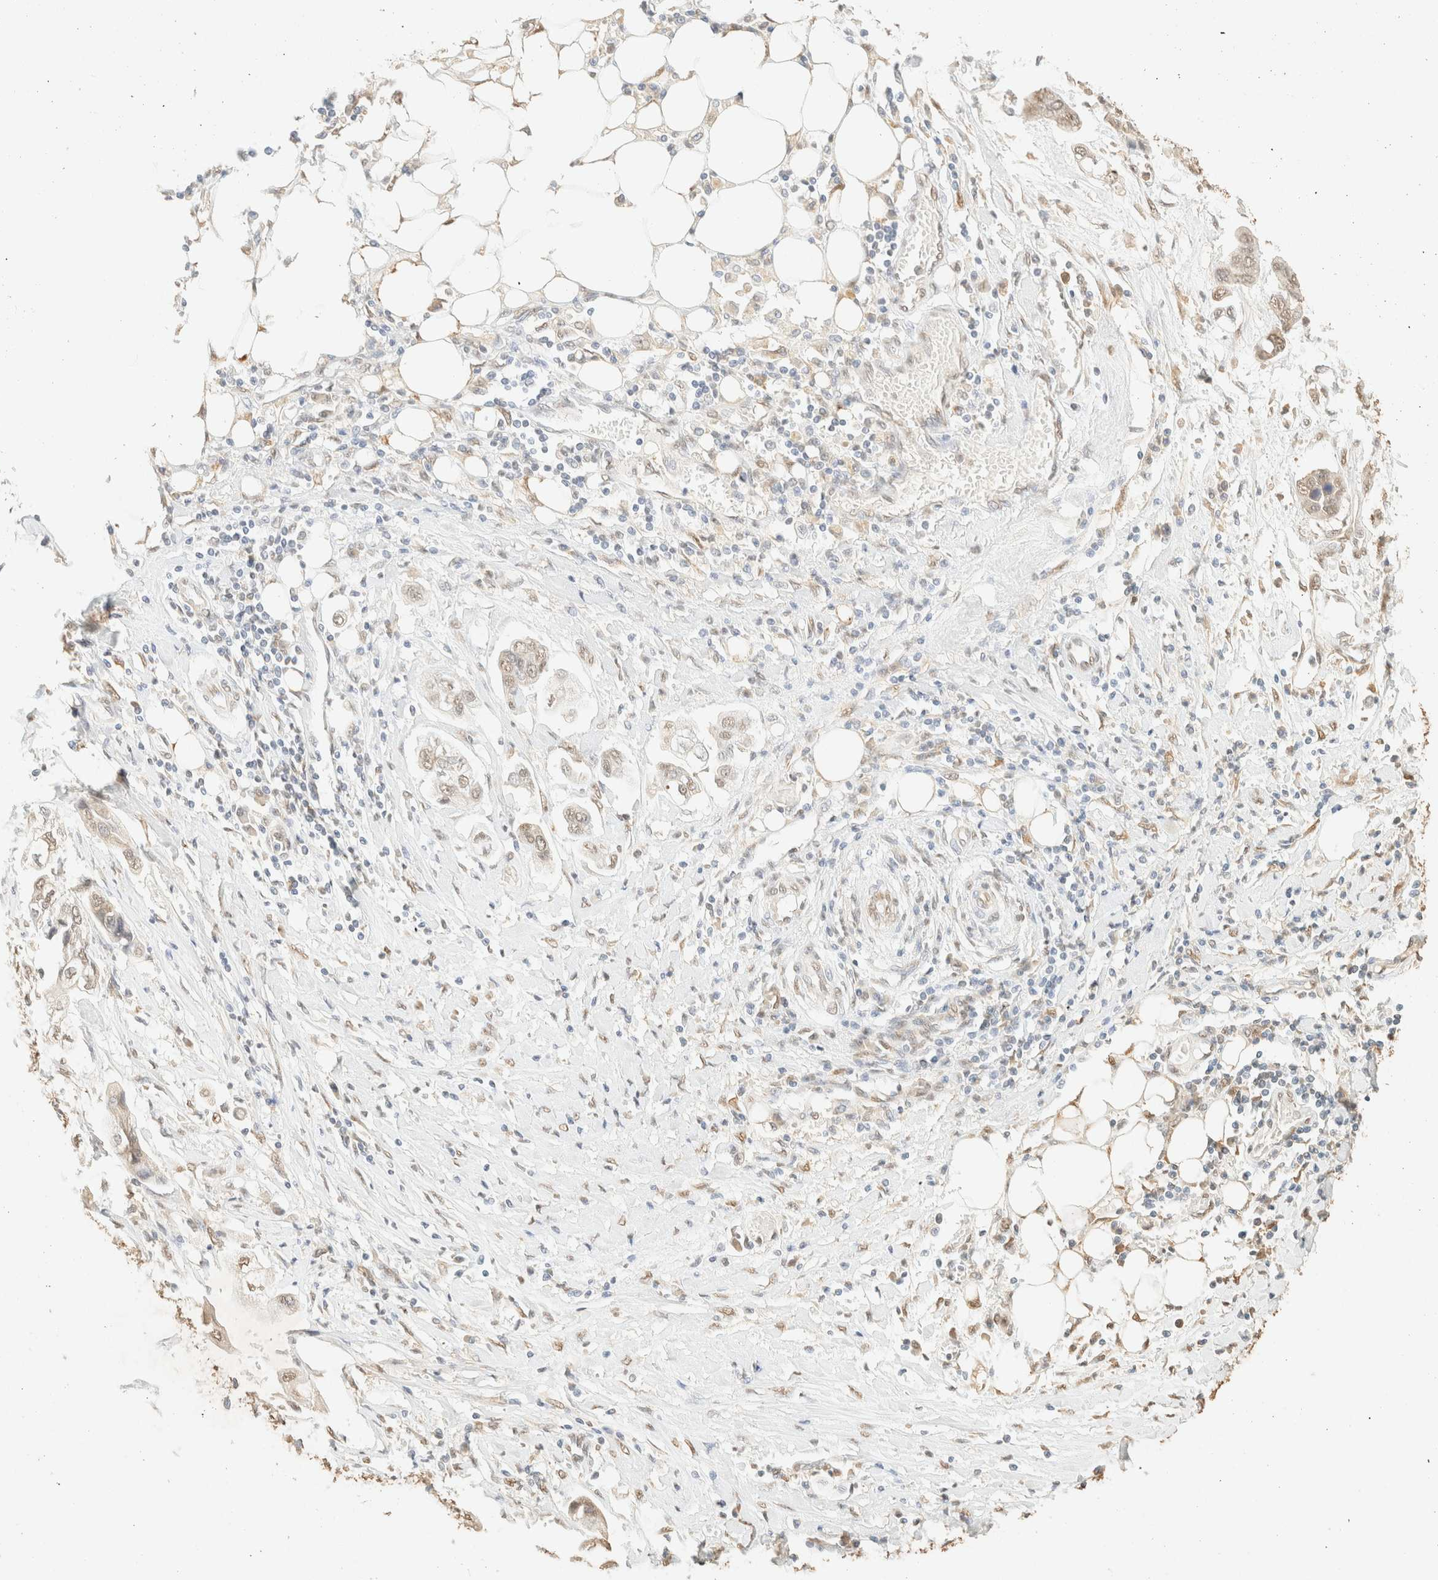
{"staining": {"intensity": "weak", "quantity": "25%-75%", "location": "nuclear"}, "tissue": "stomach cancer", "cell_type": "Tumor cells", "image_type": "cancer", "snomed": [{"axis": "morphology", "description": "Adenocarcinoma, NOS"}, {"axis": "topography", "description": "Stomach"}], "caption": "Immunohistochemistry staining of adenocarcinoma (stomach), which reveals low levels of weak nuclear expression in approximately 25%-75% of tumor cells indicating weak nuclear protein staining. The staining was performed using DAB (brown) for protein detection and nuclei were counterstained in hematoxylin (blue).", "gene": "S100A13", "patient": {"sex": "male", "age": 62}}